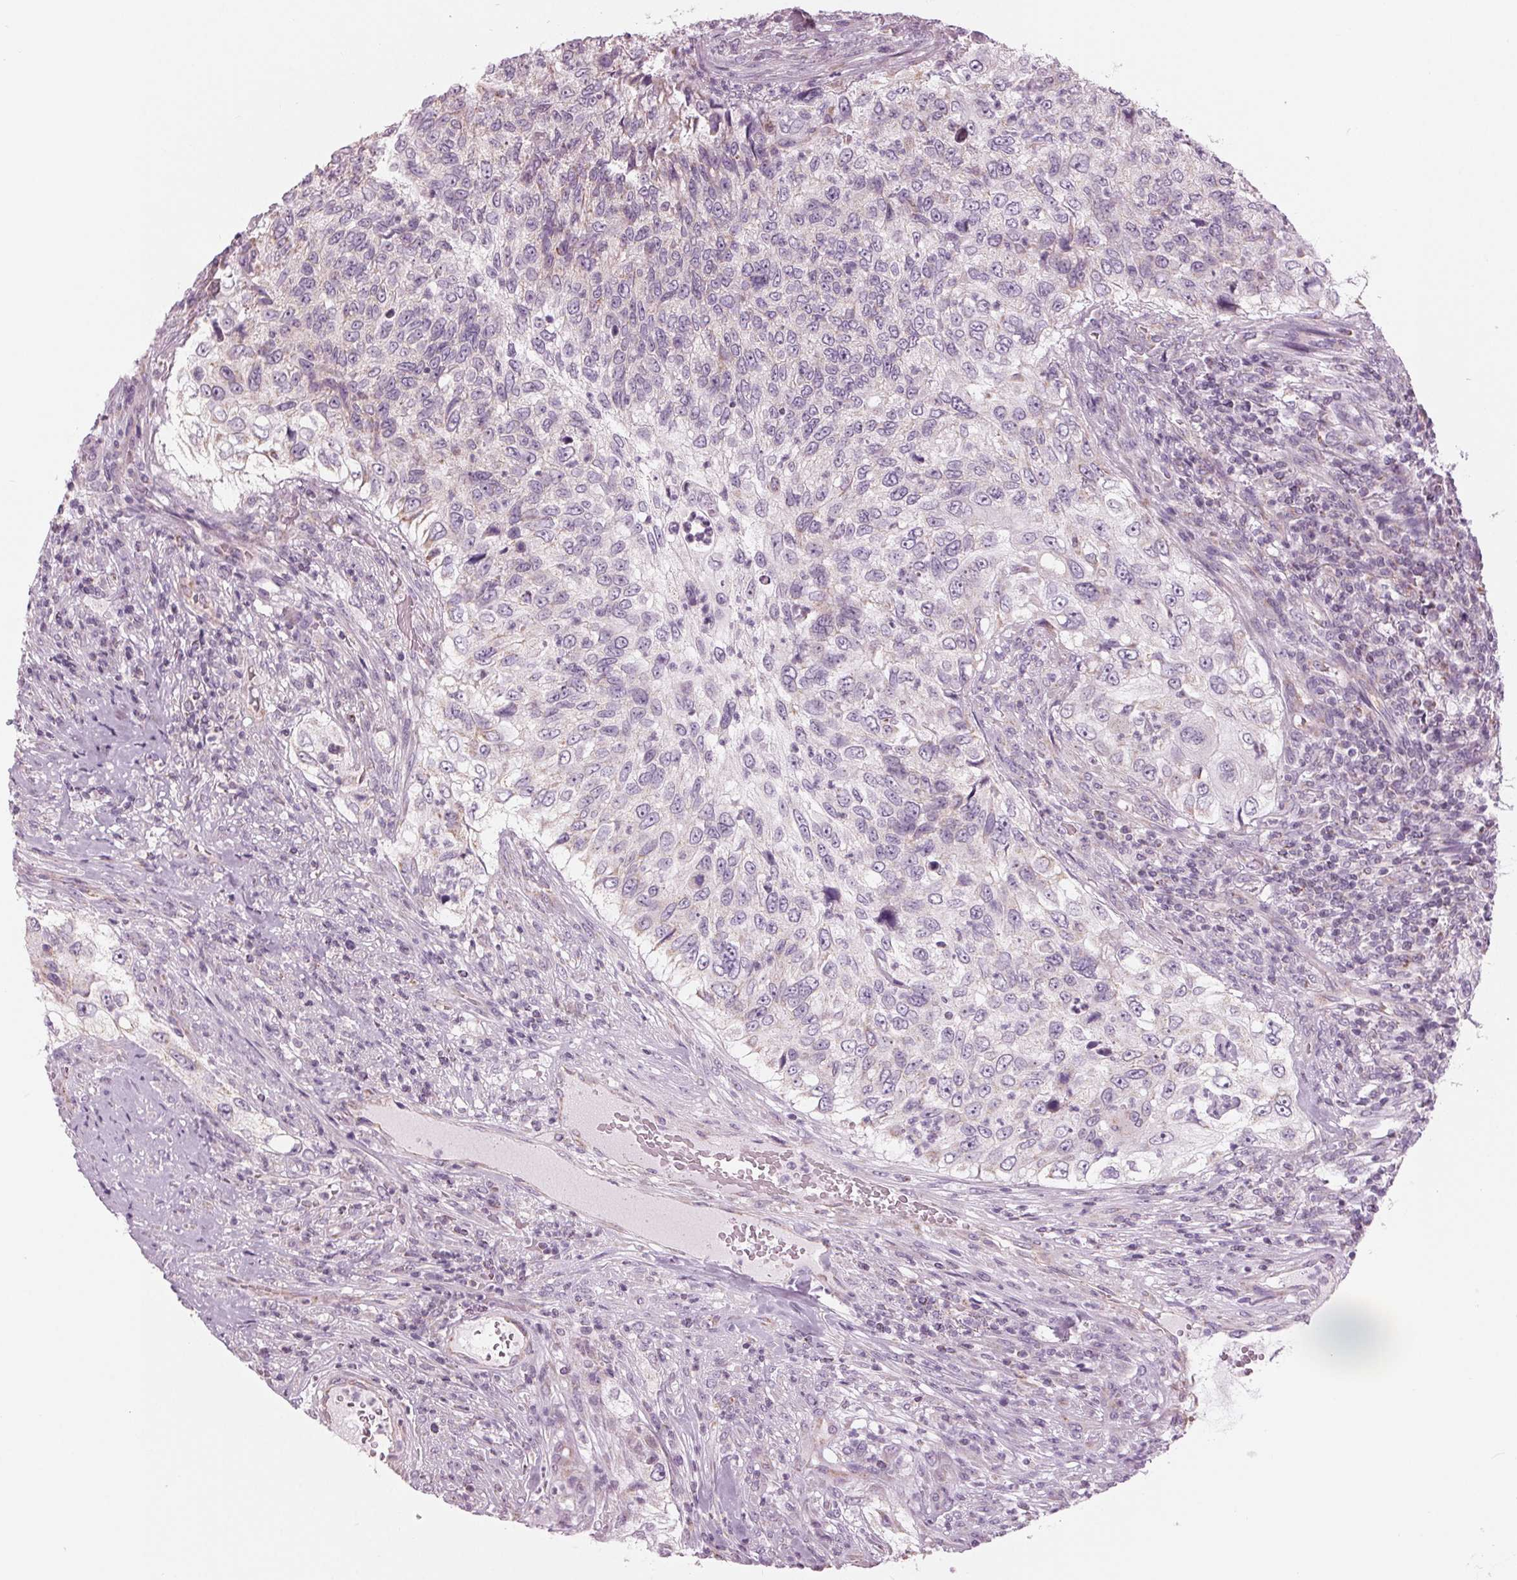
{"staining": {"intensity": "negative", "quantity": "none", "location": "none"}, "tissue": "urothelial cancer", "cell_type": "Tumor cells", "image_type": "cancer", "snomed": [{"axis": "morphology", "description": "Urothelial carcinoma, High grade"}, {"axis": "topography", "description": "Urinary bladder"}], "caption": "Tumor cells show no significant protein expression in urothelial cancer.", "gene": "SAMD4A", "patient": {"sex": "female", "age": 60}}